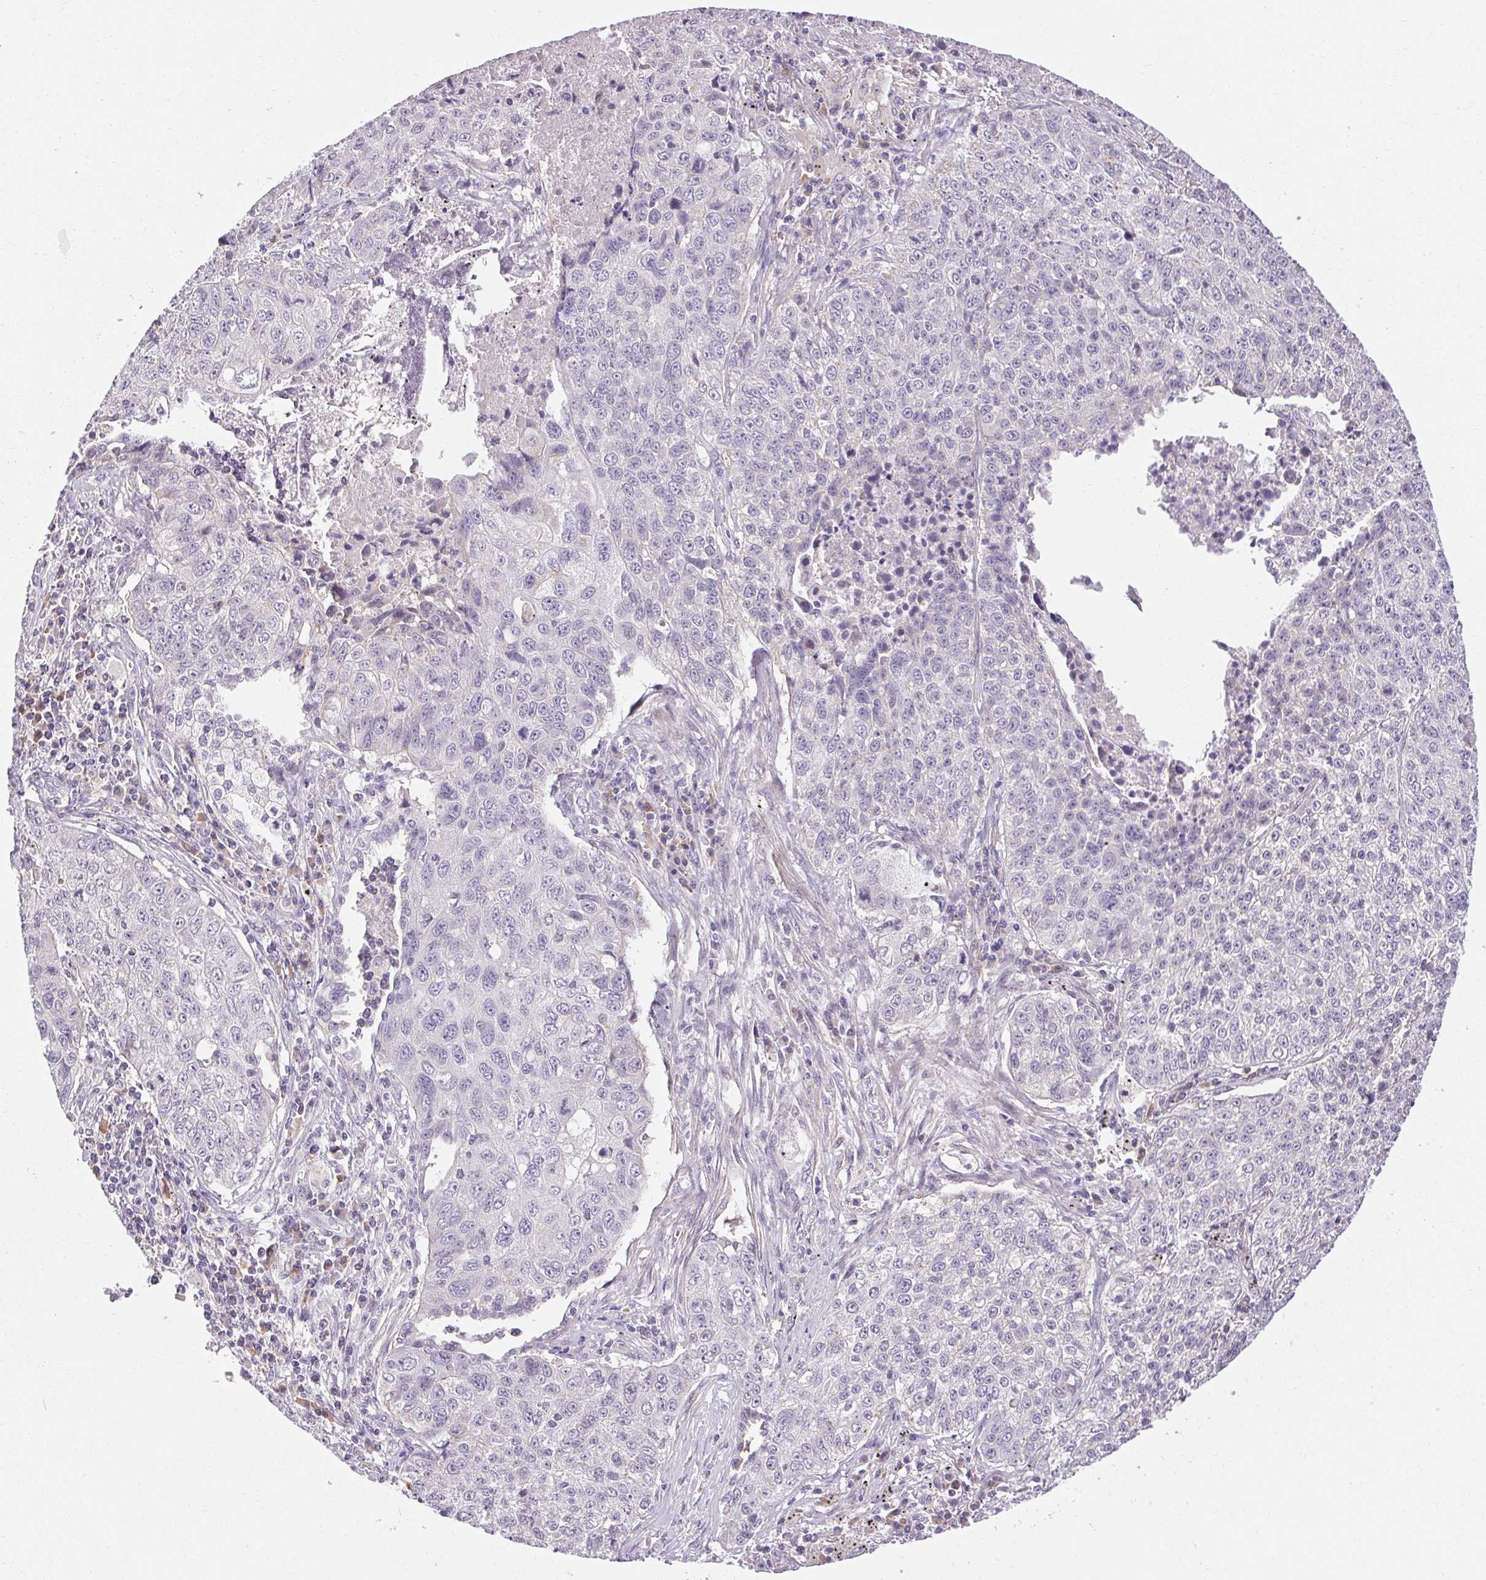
{"staining": {"intensity": "negative", "quantity": "none", "location": "none"}, "tissue": "lung cancer", "cell_type": "Tumor cells", "image_type": "cancer", "snomed": [{"axis": "morphology", "description": "Normal morphology"}, {"axis": "morphology", "description": "Aneuploidy"}, {"axis": "morphology", "description": "Squamous cell carcinoma, NOS"}, {"axis": "topography", "description": "Lymph node"}, {"axis": "topography", "description": "Lung"}], "caption": "This is an immunohistochemistry micrograph of human lung cancer. There is no positivity in tumor cells.", "gene": "TMEM52B", "patient": {"sex": "female", "age": 76}}